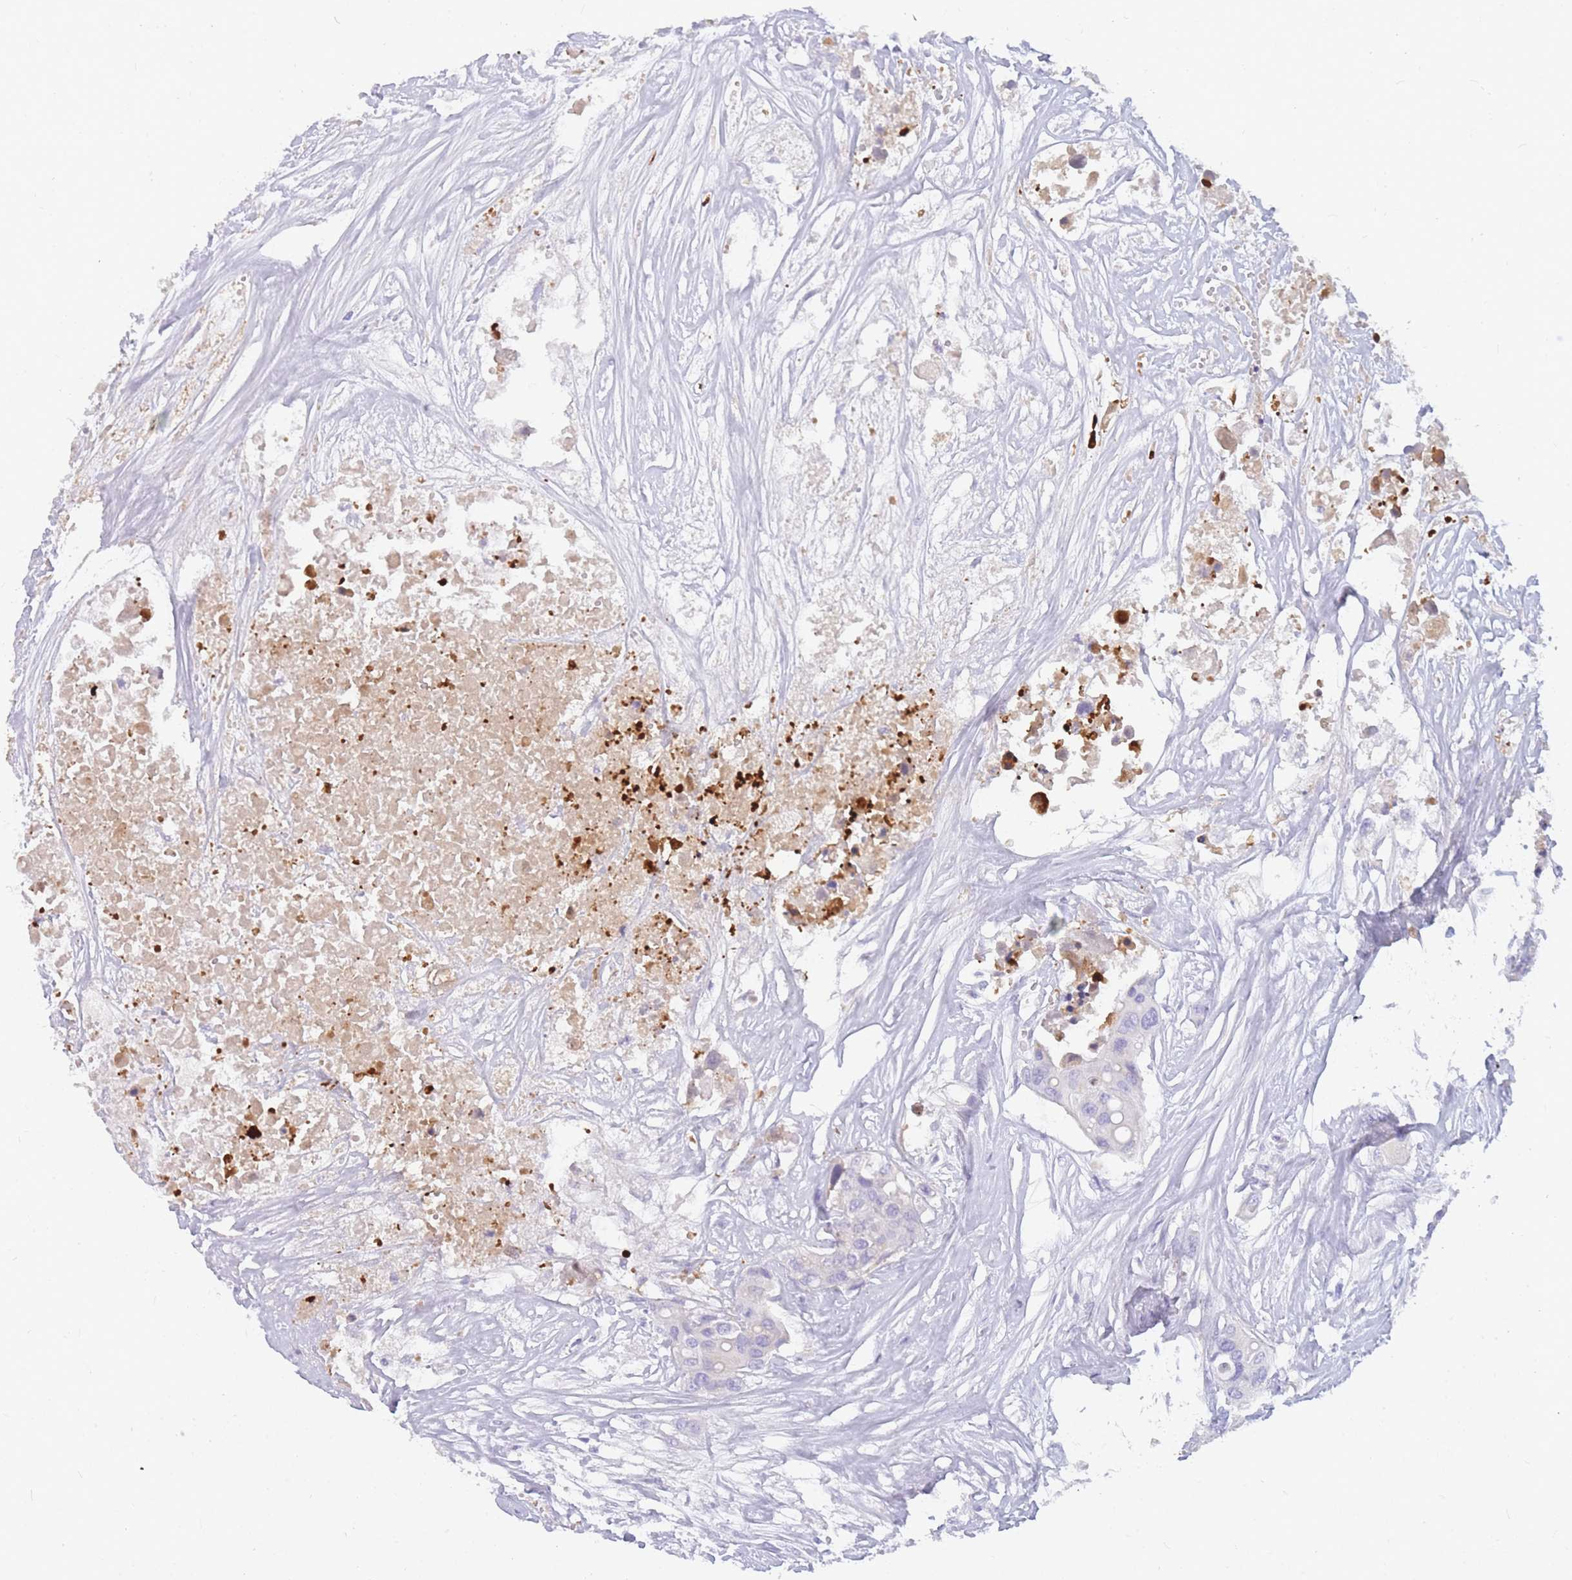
{"staining": {"intensity": "negative", "quantity": "none", "location": "none"}, "tissue": "colorectal cancer", "cell_type": "Tumor cells", "image_type": "cancer", "snomed": [{"axis": "morphology", "description": "Adenocarcinoma, NOS"}, {"axis": "topography", "description": "Colon"}], "caption": "Protein analysis of adenocarcinoma (colorectal) reveals no significant positivity in tumor cells.", "gene": "NKX1-2", "patient": {"sex": "male", "age": 77}}